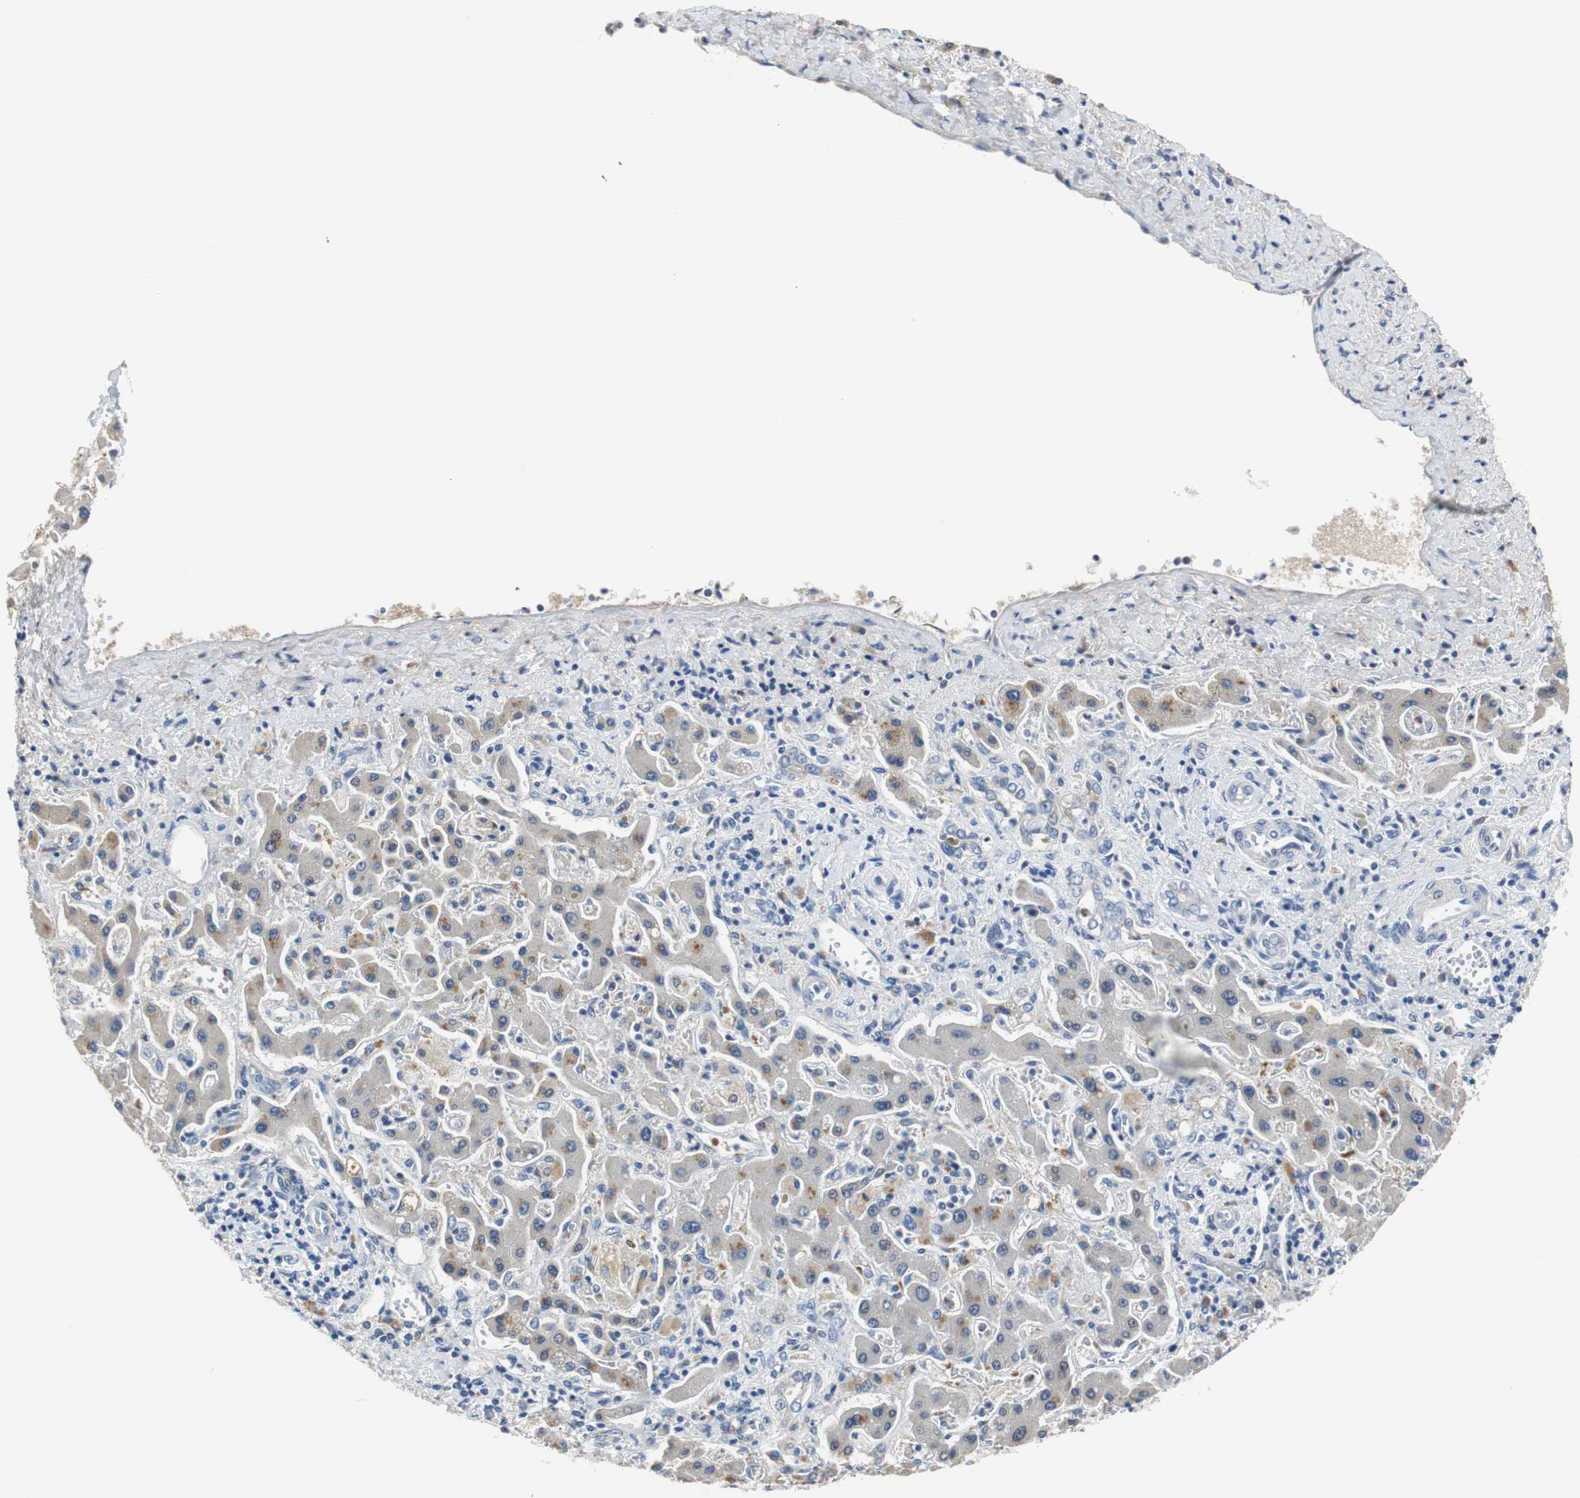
{"staining": {"intensity": "negative", "quantity": "none", "location": "none"}, "tissue": "liver cancer", "cell_type": "Tumor cells", "image_type": "cancer", "snomed": [{"axis": "morphology", "description": "Cholangiocarcinoma"}, {"axis": "topography", "description": "Liver"}], "caption": "This is an IHC histopathology image of human liver cancer. There is no expression in tumor cells.", "gene": "PCK1", "patient": {"sex": "male", "age": 50}}